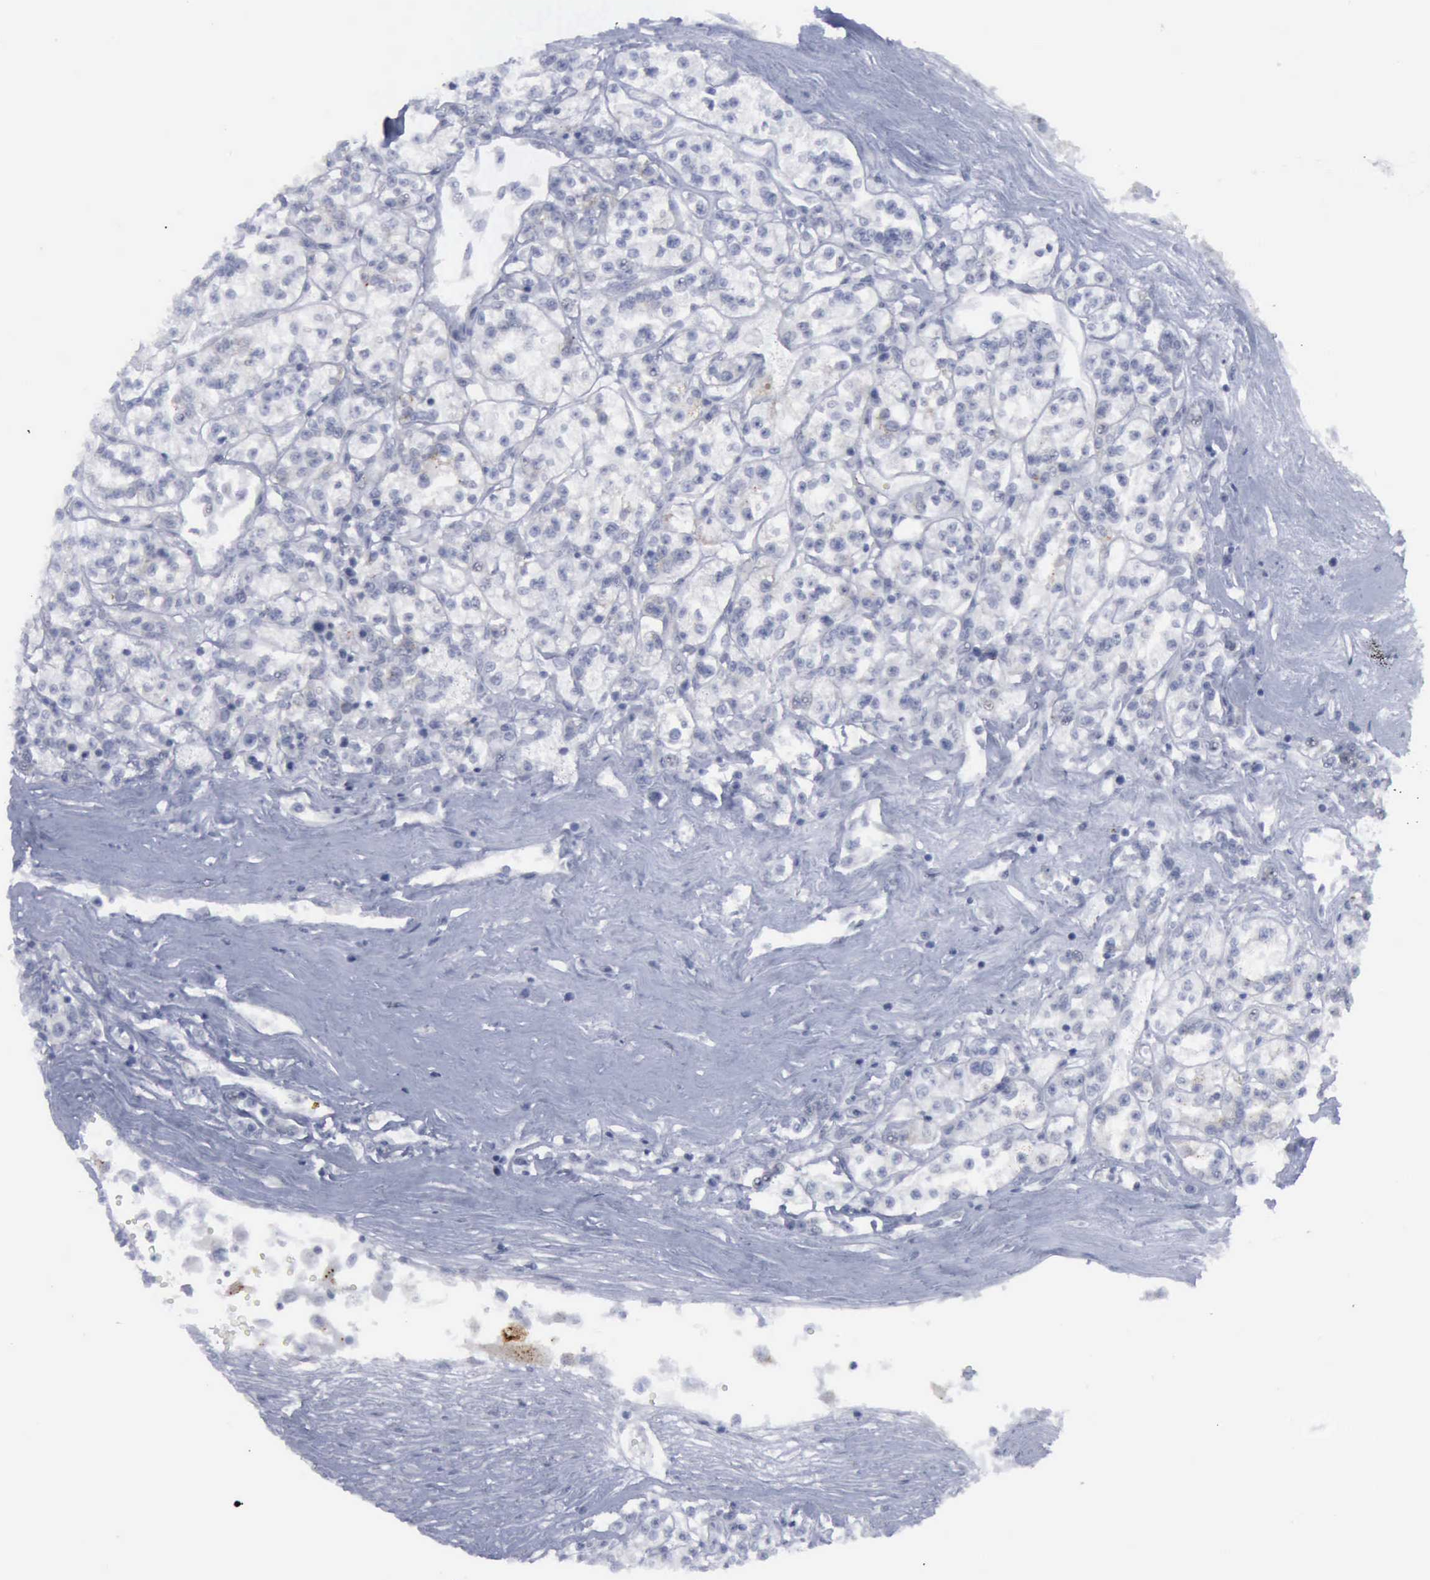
{"staining": {"intensity": "negative", "quantity": "none", "location": "none"}, "tissue": "renal cancer", "cell_type": "Tumor cells", "image_type": "cancer", "snomed": [{"axis": "morphology", "description": "Adenocarcinoma, NOS"}, {"axis": "topography", "description": "Kidney"}], "caption": "IHC of human renal cancer shows no staining in tumor cells. The staining was performed using DAB (3,3'-diaminobenzidine) to visualize the protein expression in brown, while the nuclei were stained in blue with hematoxylin (Magnification: 20x).", "gene": "VCAM1", "patient": {"sex": "female", "age": 76}}